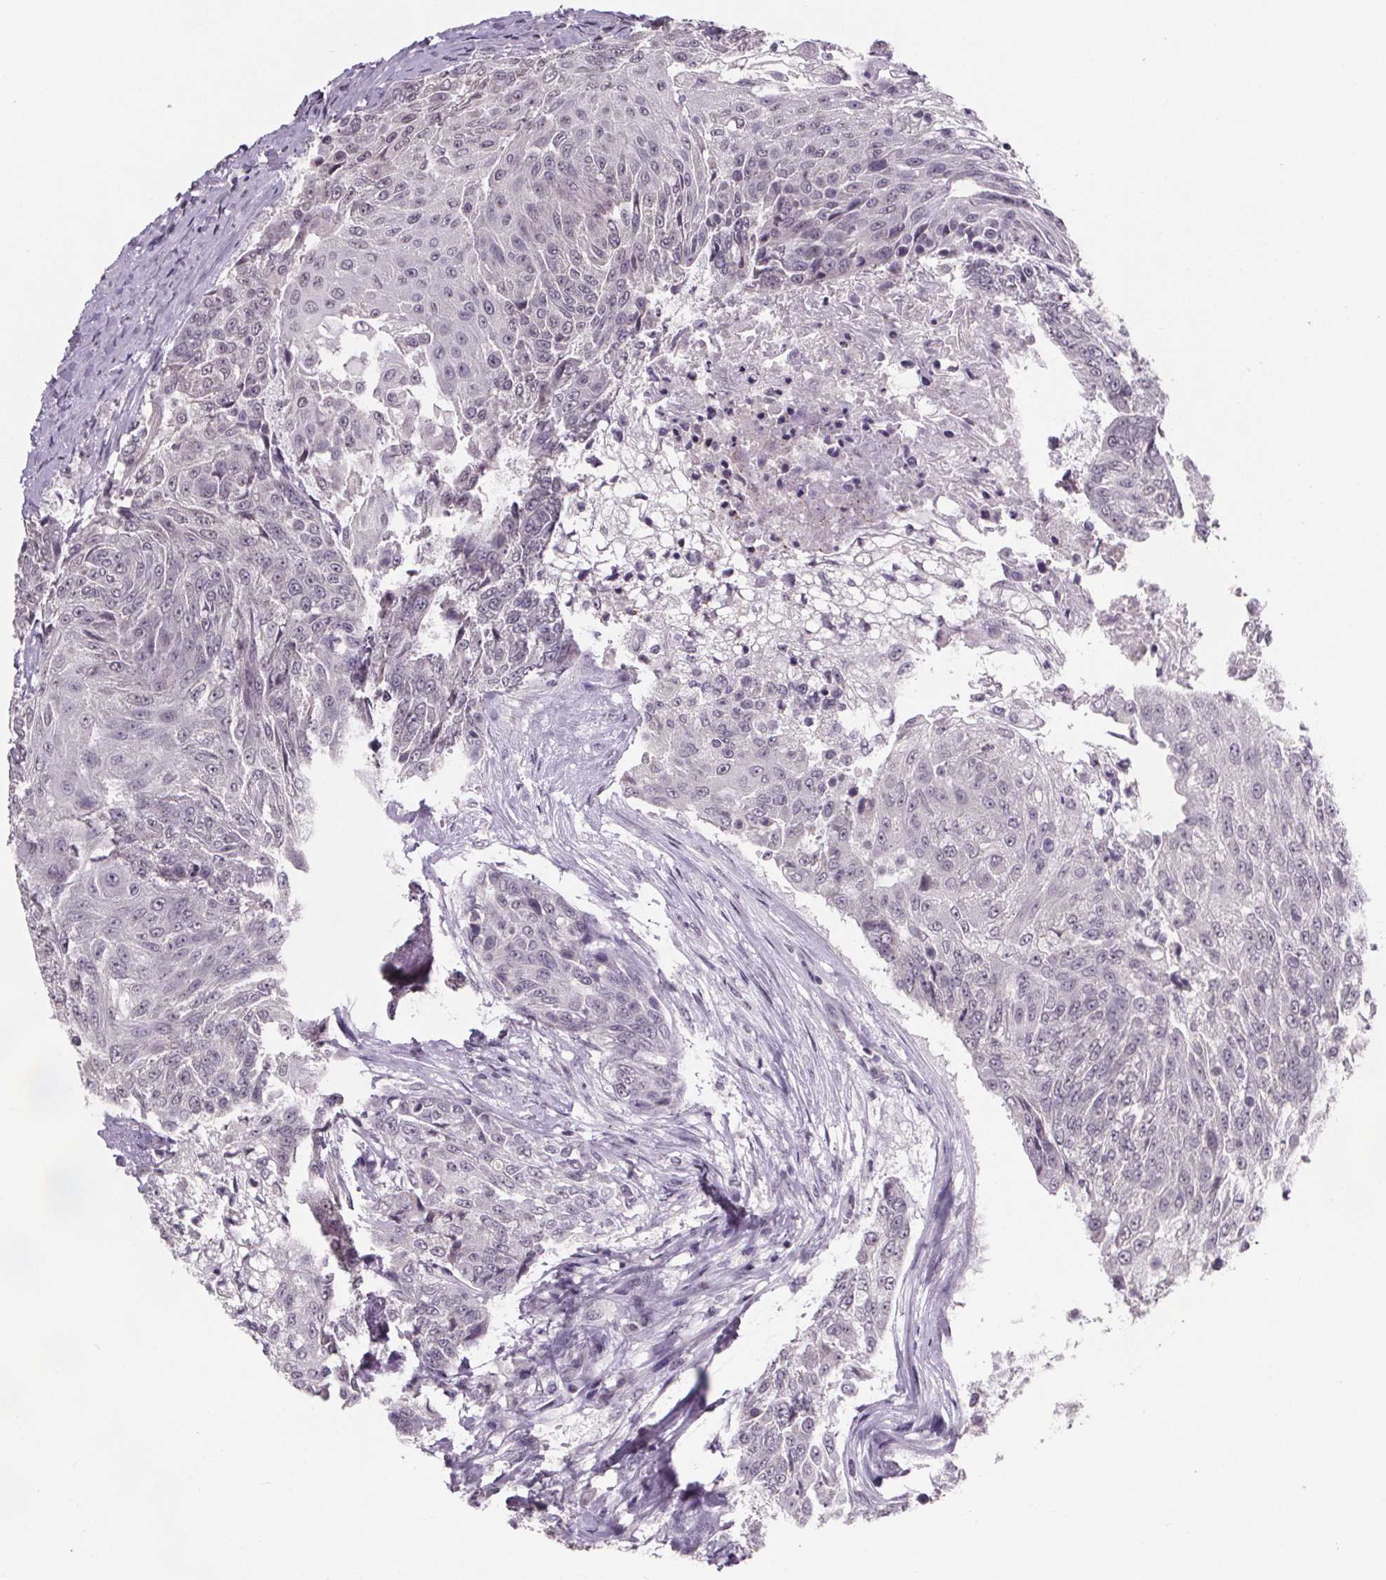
{"staining": {"intensity": "negative", "quantity": "none", "location": "none"}, "tissue": "urothelial cancer", "cell_type": "Tumor cells", "image_type": "cancer", "snomed": [{"axis": "morphology", "description": "Urothelial carcinoma, High grade"}, {"axis": "topography", "description": "Urinary bladder"}], "caption": "Tumor cells show no significant staining in urothelial cancer.", "gene": "NKX6-1", "patient": {"sex": "female", "age": 63}}